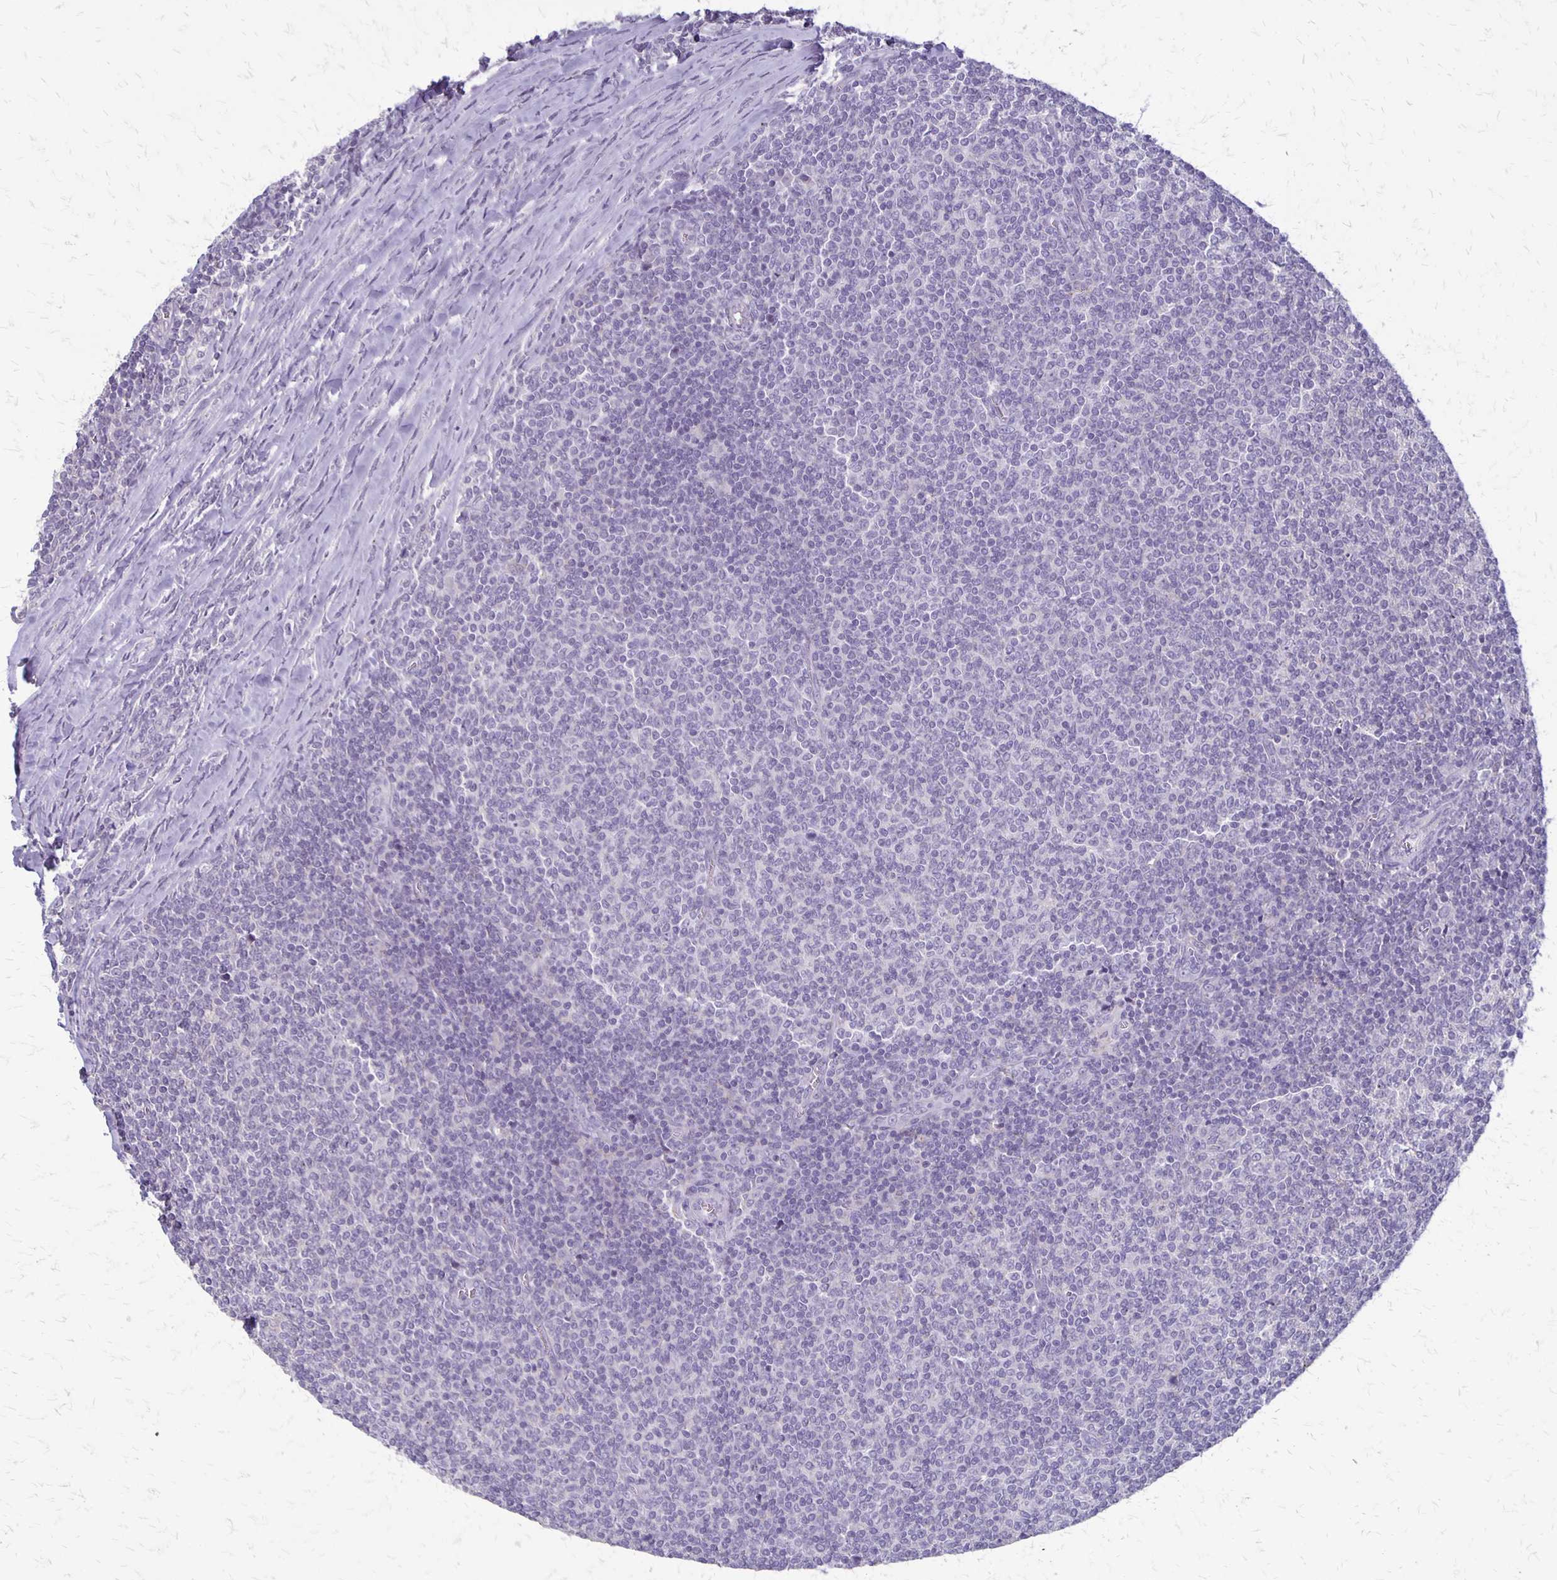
{"staining": {"intensity": "negative", "quantity": "none", "location": "none"}, "tissue": "lymphoma", "cell_type": "Tumor cells", "image_type": "cancer", "snomed": [{"axis": "morphology", "description": "Malignant lymphoma, non-Hodgkin's type, Low grade"}, {"axis": "topography", "description": "Lymph node"}], "caption": "Immunohistochemistry (IHC) photomicrograph of human lymphoma stained for a protein (brown), which shows no staining in tumor cells. Nuclei are stained in blue.", "gene": "SEPTIN5", "patient": {"sex": "male", "age": 52}}